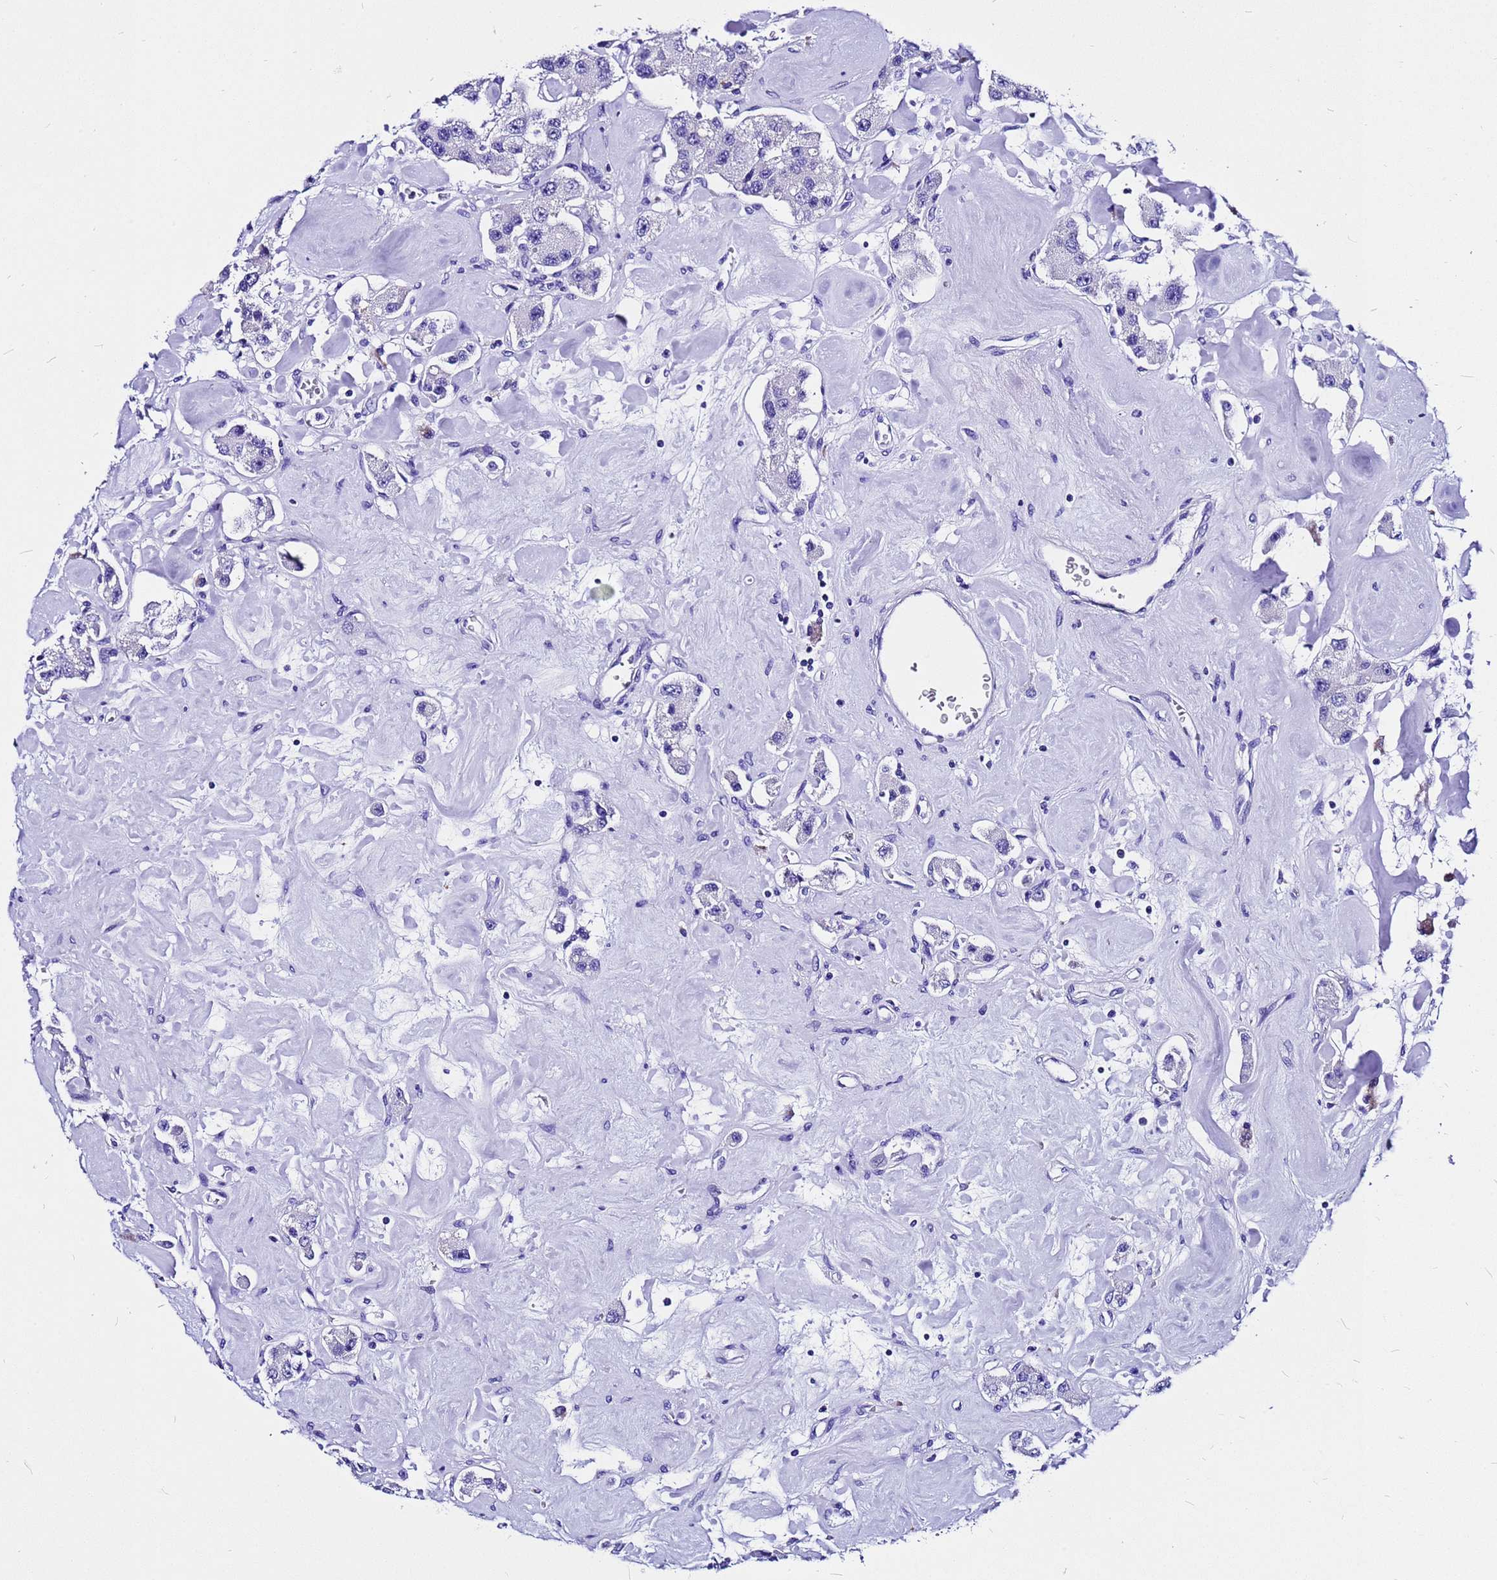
{"staining": {"intensity": "negative", "quantity": "none", "location": "none"}, "tissue": "carcinoid", "cell_type": "Tumor cells", "image_type": "cancer", "snomed": [{"axis": "morphology", "description": "Carcinoid, malignant, NOS"}, {"axis": "topography", "description": "Pancreas"}], "caption": "Carcinoid (malignant) stained for a protein using immunohistochemistry demonstrates no positivity tumor cells.", "gene": "HERC4", "patient": {"sex": "male", "age": 41}}